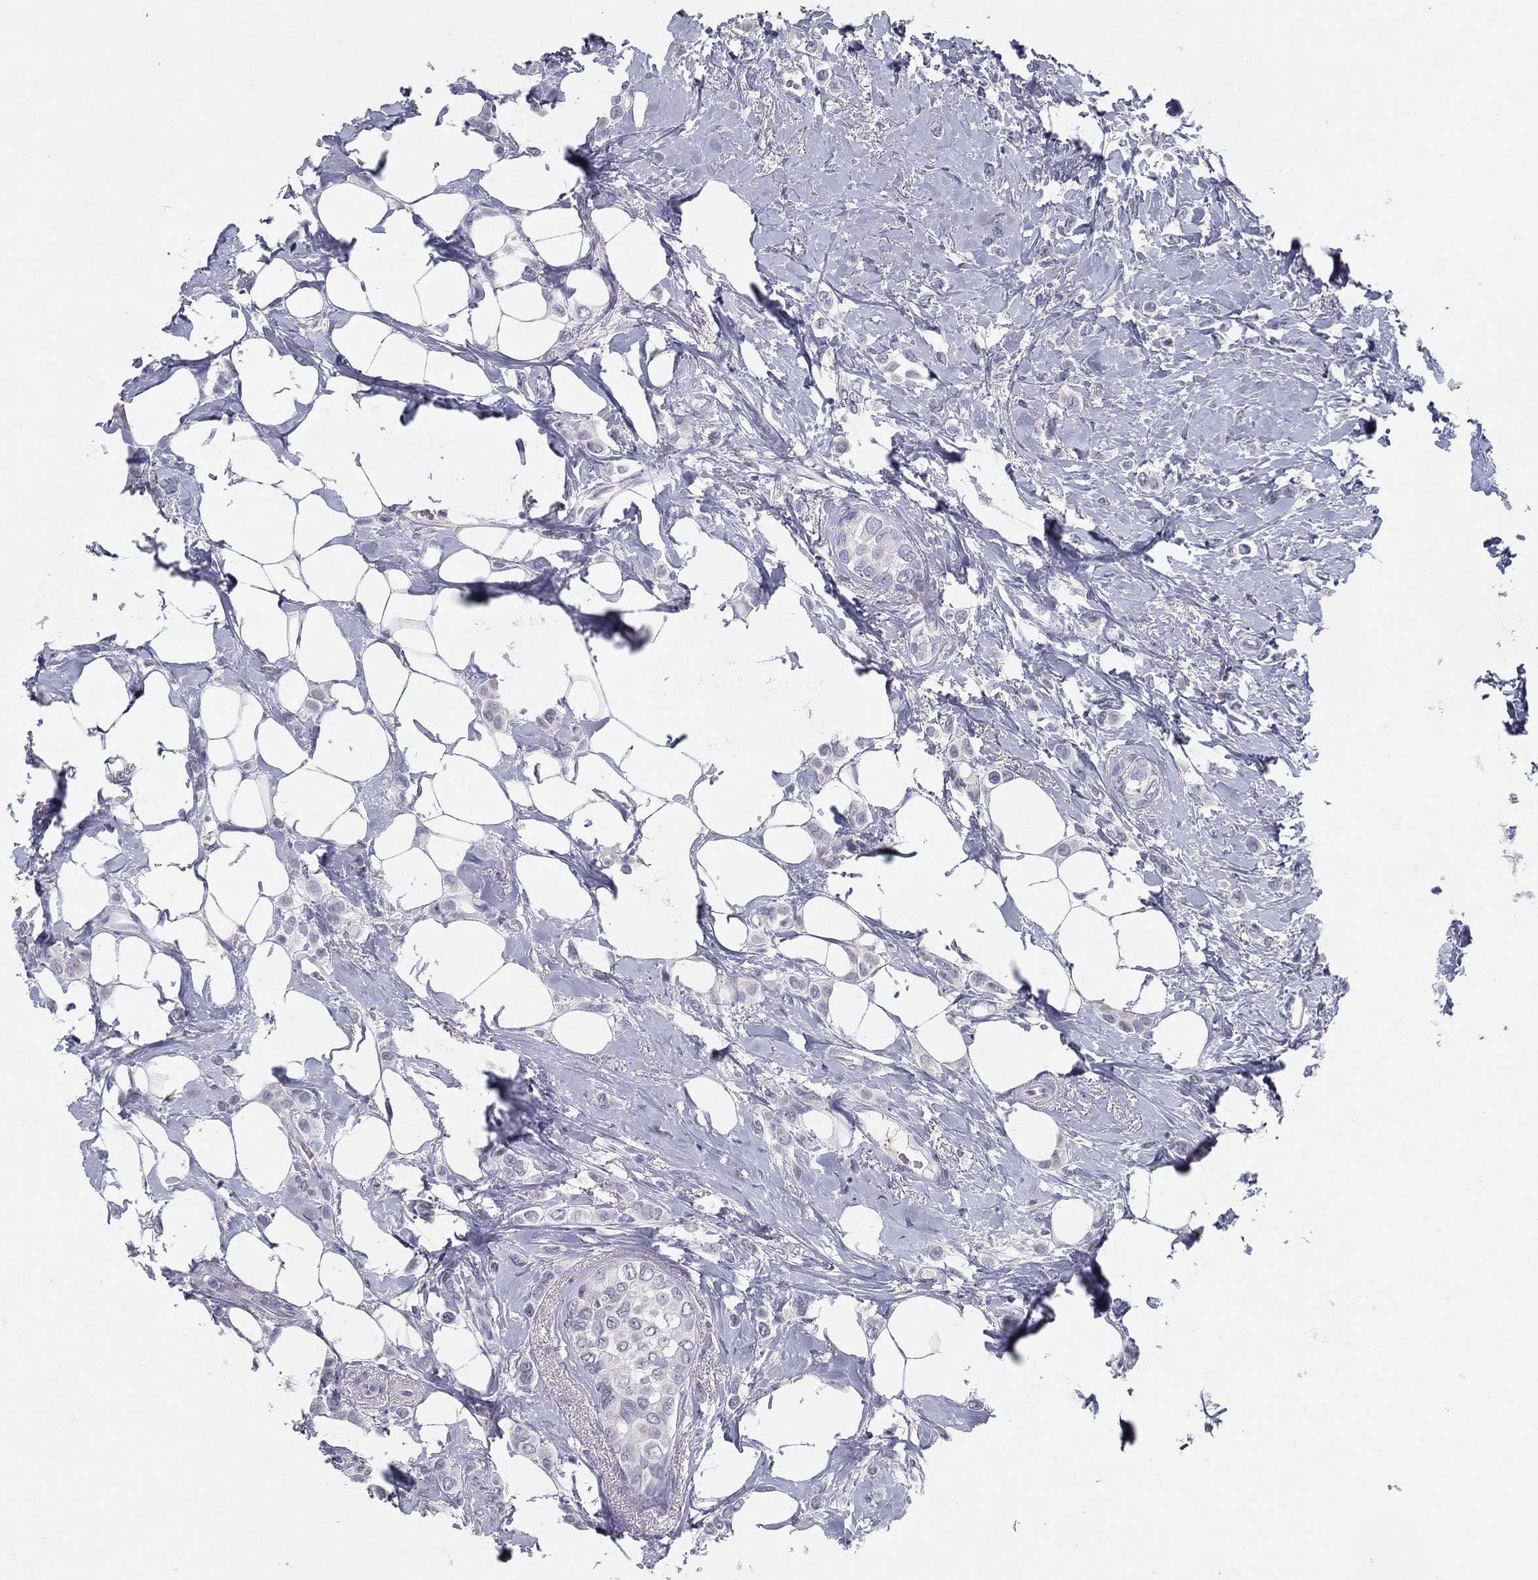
{"staining": {"intensity": "negative", "quantity": "none", "location": "none"}, "tissue": "breast cancer", "cell_type": "Tumor cells", "image_type": "cancer", "snomed": [{"axis": "morphology", "description": "Lobular carcinoma"}, {"axis": "topography", "description": "Breast"}], "caption": "IHC of breast cancer displays no positivity in tumor cells.", "gene": "ACE2", "patient": {"sex": "female", "age": 66}}